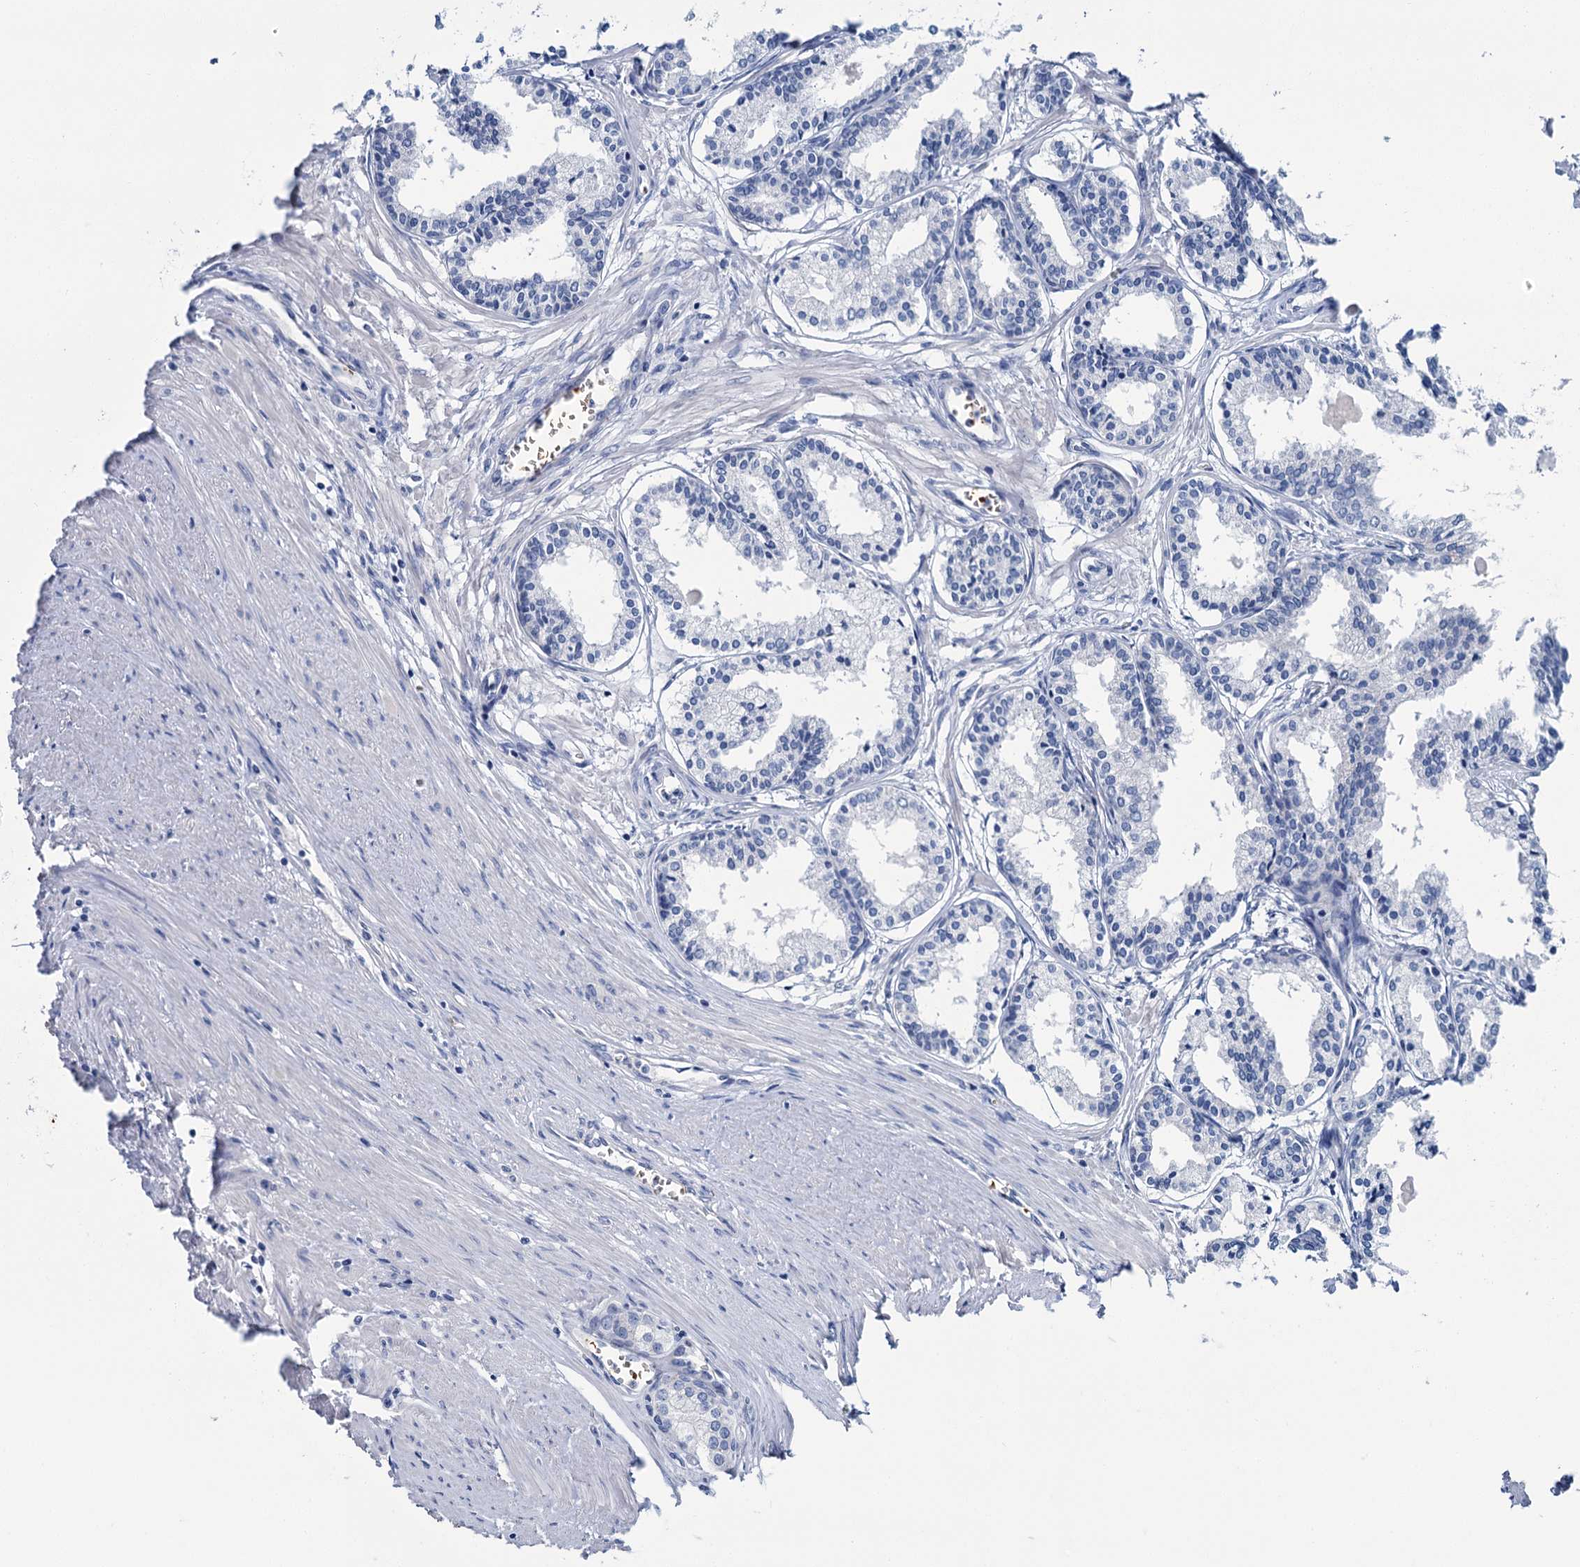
{"staining": {"intensity": "negative", "quantity": "none", "location": "none"}, "tissue": "prostate cancer", "cell_type": "Tumor cells", "image_type": "cancer", "snomed": [{"axis": "morphology", "description": "Adenocarcinoma, High grade"}, {"axis": "topography", "description": "Prostate"}], "caption": "DAB (3,3'-diaminobenzidine) immunohistochemical staining of human prostate cancer (adenocarcinoma (high-grade)) demonstrates no significant positivity in tumor cells. (Brightfield microscopy of DAB immunohistochemistry at high magnification).", "gene": "ATG2A", "patient": {"sex": "male", "age": 68}}